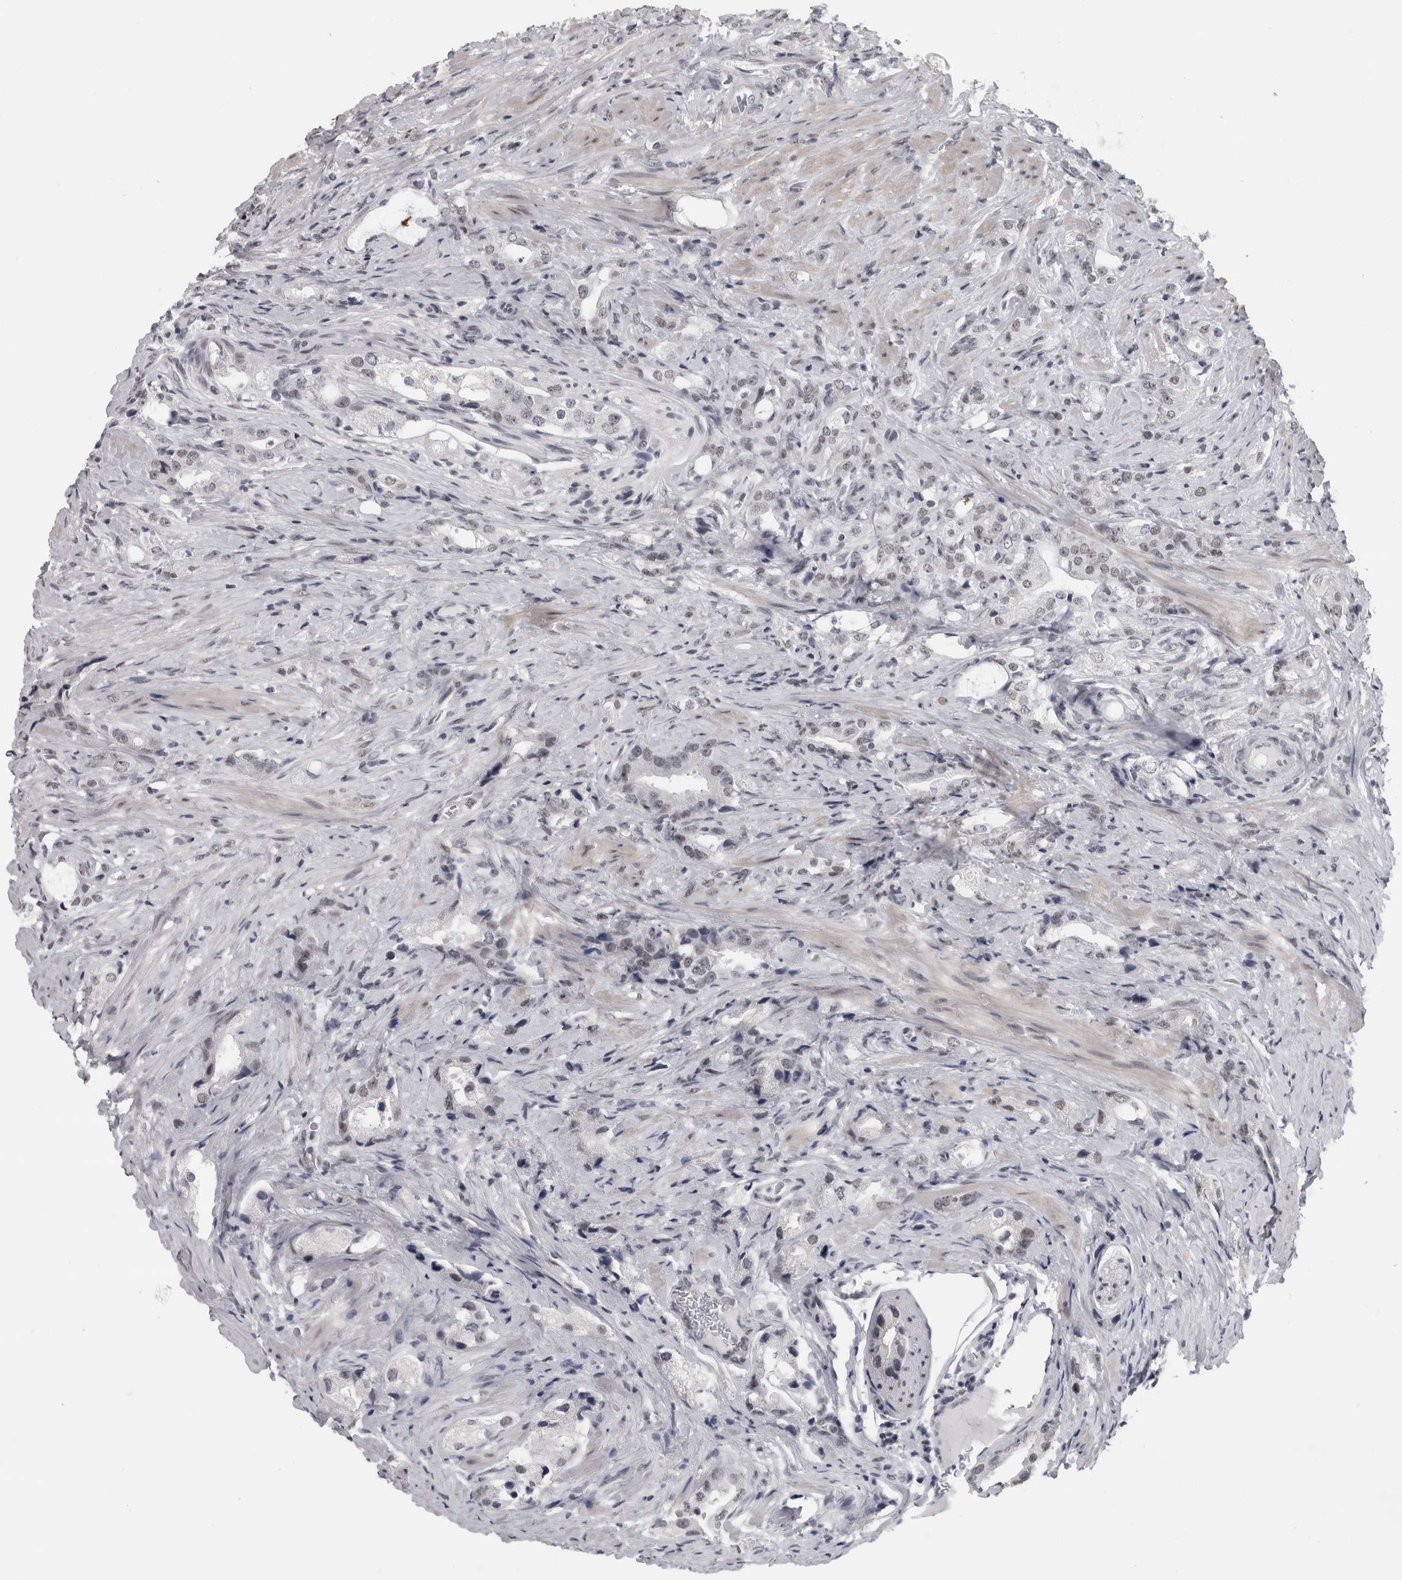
{"staining": {"intensity": "negative", "quantity": "none", "location": "none"}, "tissue": "prostate cancer", "cell_type": "Tumor cells", "image_type": "cancer", "snomed": [{"axis": "morphology", "description": "Adenocarcinoma, High grade"}, {"axis": "topography", "description": "Prostate"}], "caption": "High magnification brightfield microscopy of prostate cancer (adenocarcinoma (high-grade)) stained with DAB (3,3'-diaminobenzidine) (brown) and counterstained with hematoxylin (blue): tumor cells show no significant positivity.", "gene": "ARID4B", "patient": {"sex": "male", "age": 63}}